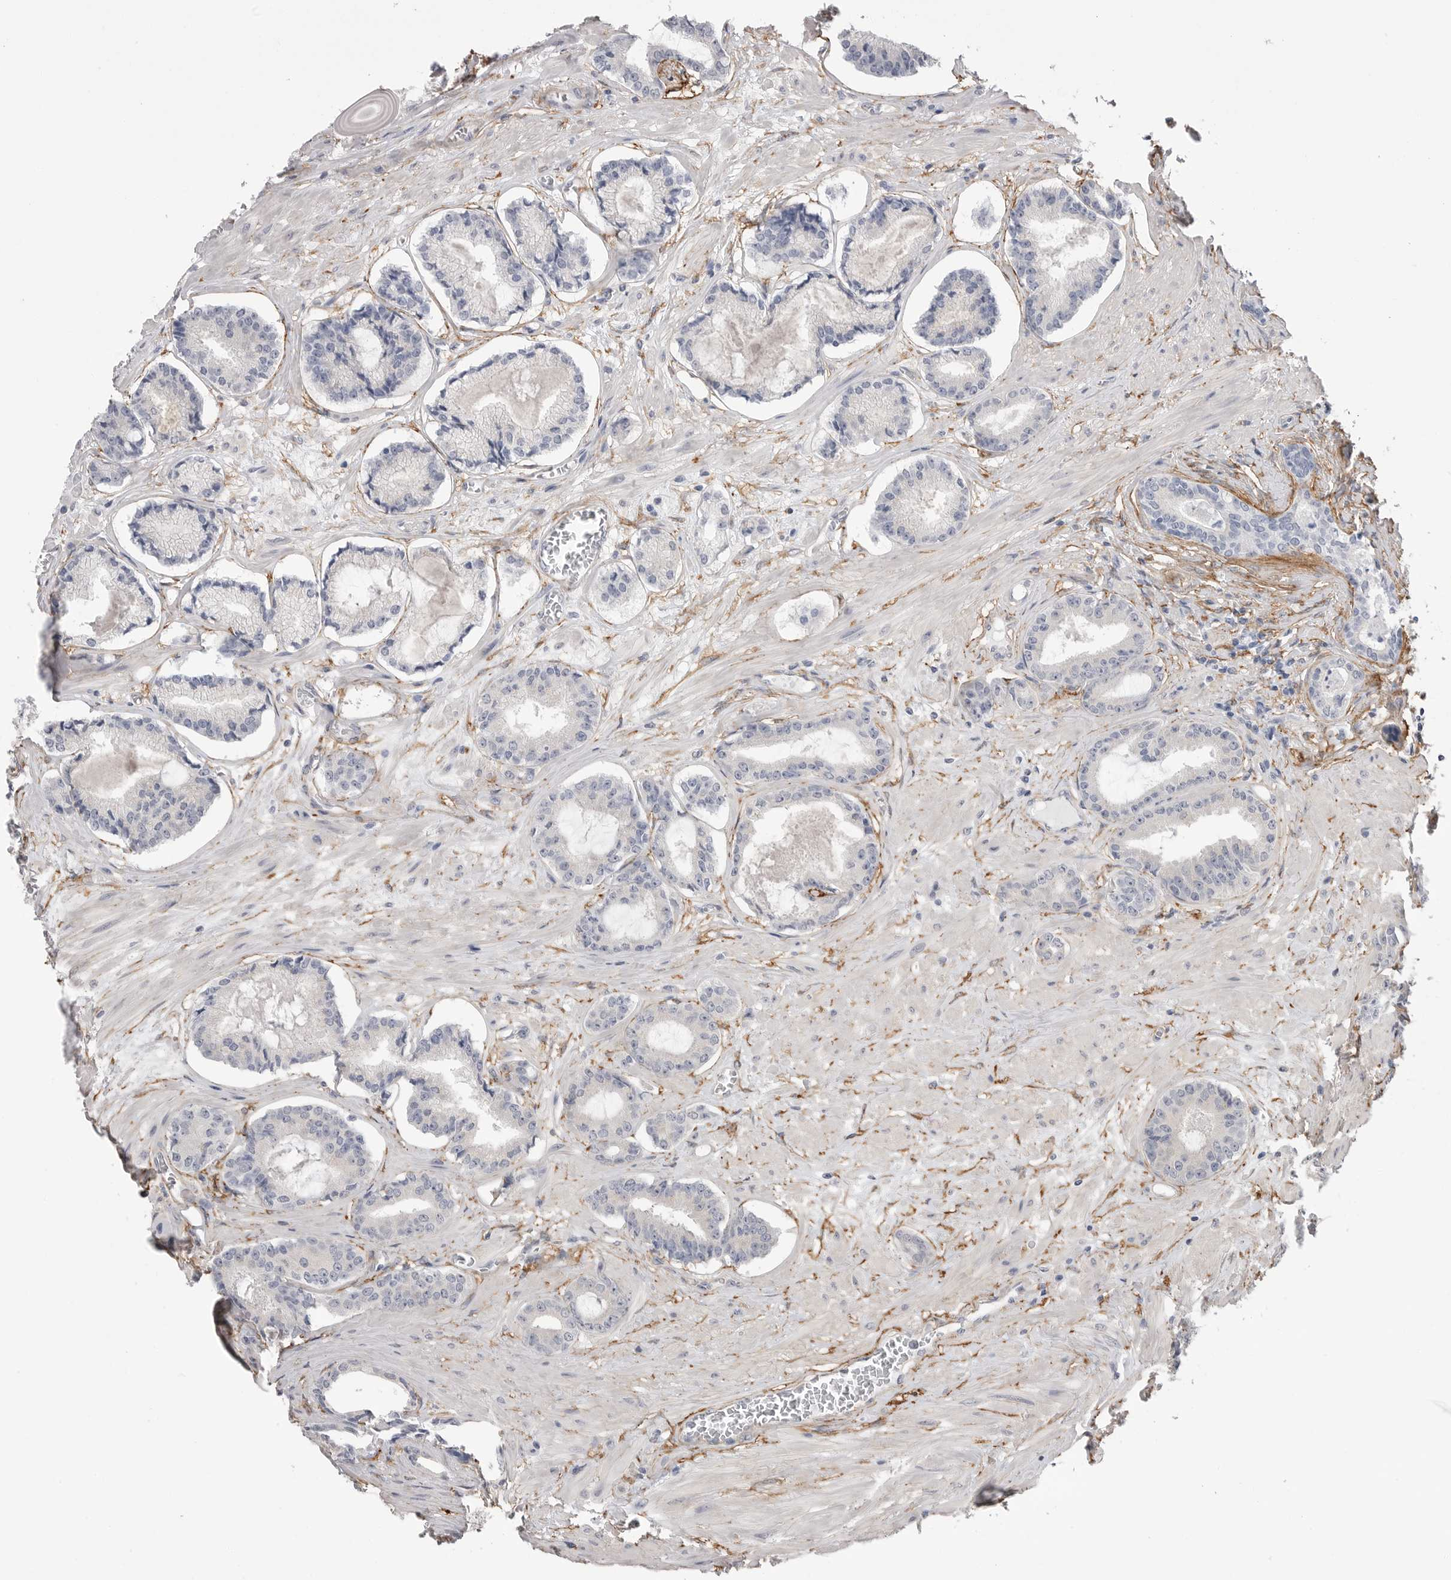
{"staining": {"intensity": "negative", "quantity": "none", "location": "none"}, "tissue": "prostate cancer", "cell_type": "Tumor cells", "image_type": "cancer", "snomed": [{"axis": "morphology", "description": "Adenocarcinoma, Low grade"}, {"axis": "topography", "description": "Prostate"}], "caption": "Image shows no significant protein staining in tumor cells of prostate cancer (low-grade adenocarcinoma).", "gene": "AKAP12", "patient": {"sex": "male", "age": 60}}